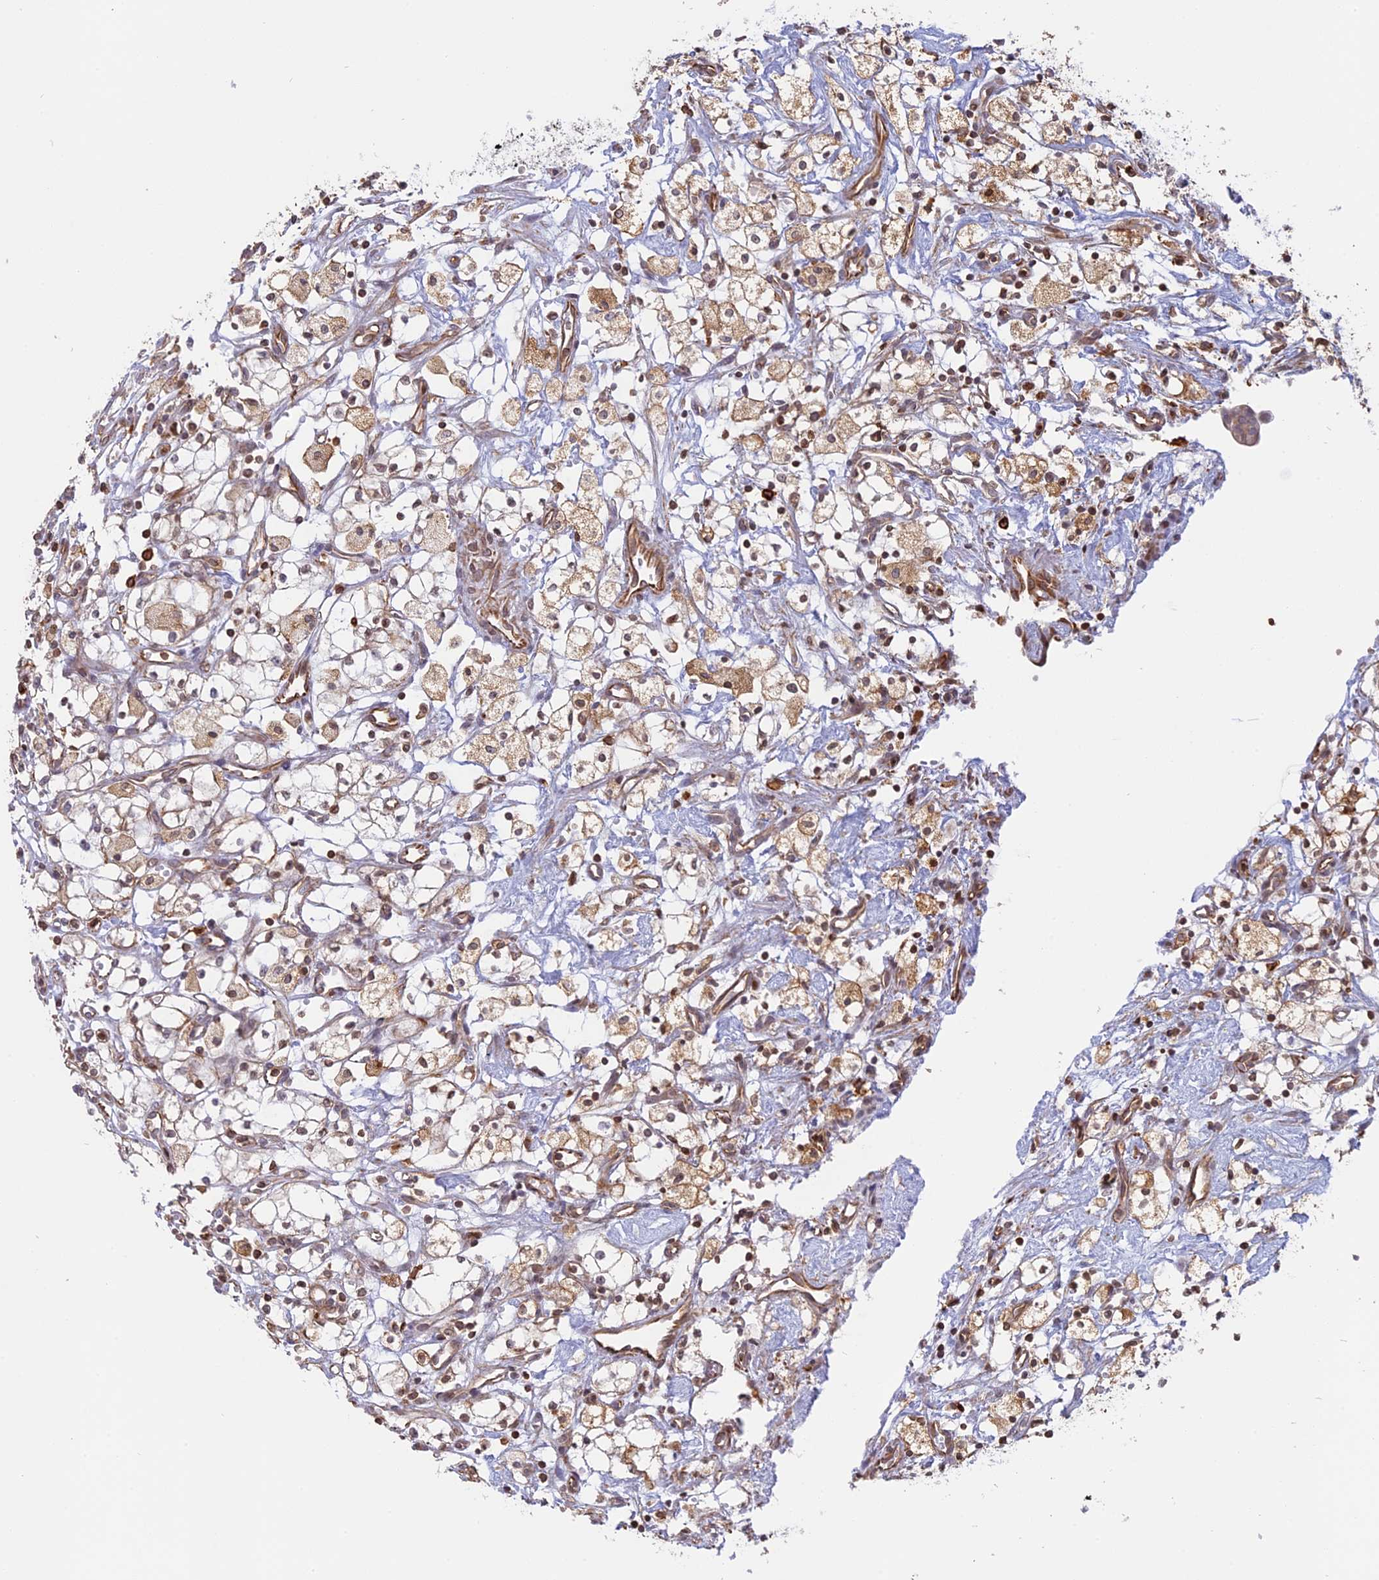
{"staining": {"intensity": "moderate", "quantity": "<25%", "location": "cytoplasmic/membranous,nuclear"}, "tissue": "renal cancer", "cell_type": "Tumor cells", "image_type": "cancer", "snomed": [{"axis": "morphology", "description": "Adenocarcinoma, NOS"}, {"axis": "topography", "description": "Kidney"}], "caption": "Human renal cancer (adenocarcinoma) stained with a protein marker demonstrates moderate staining in tumor cells.", "gene": "APOBR", "patient": {"sex": "male", "age": 59}}